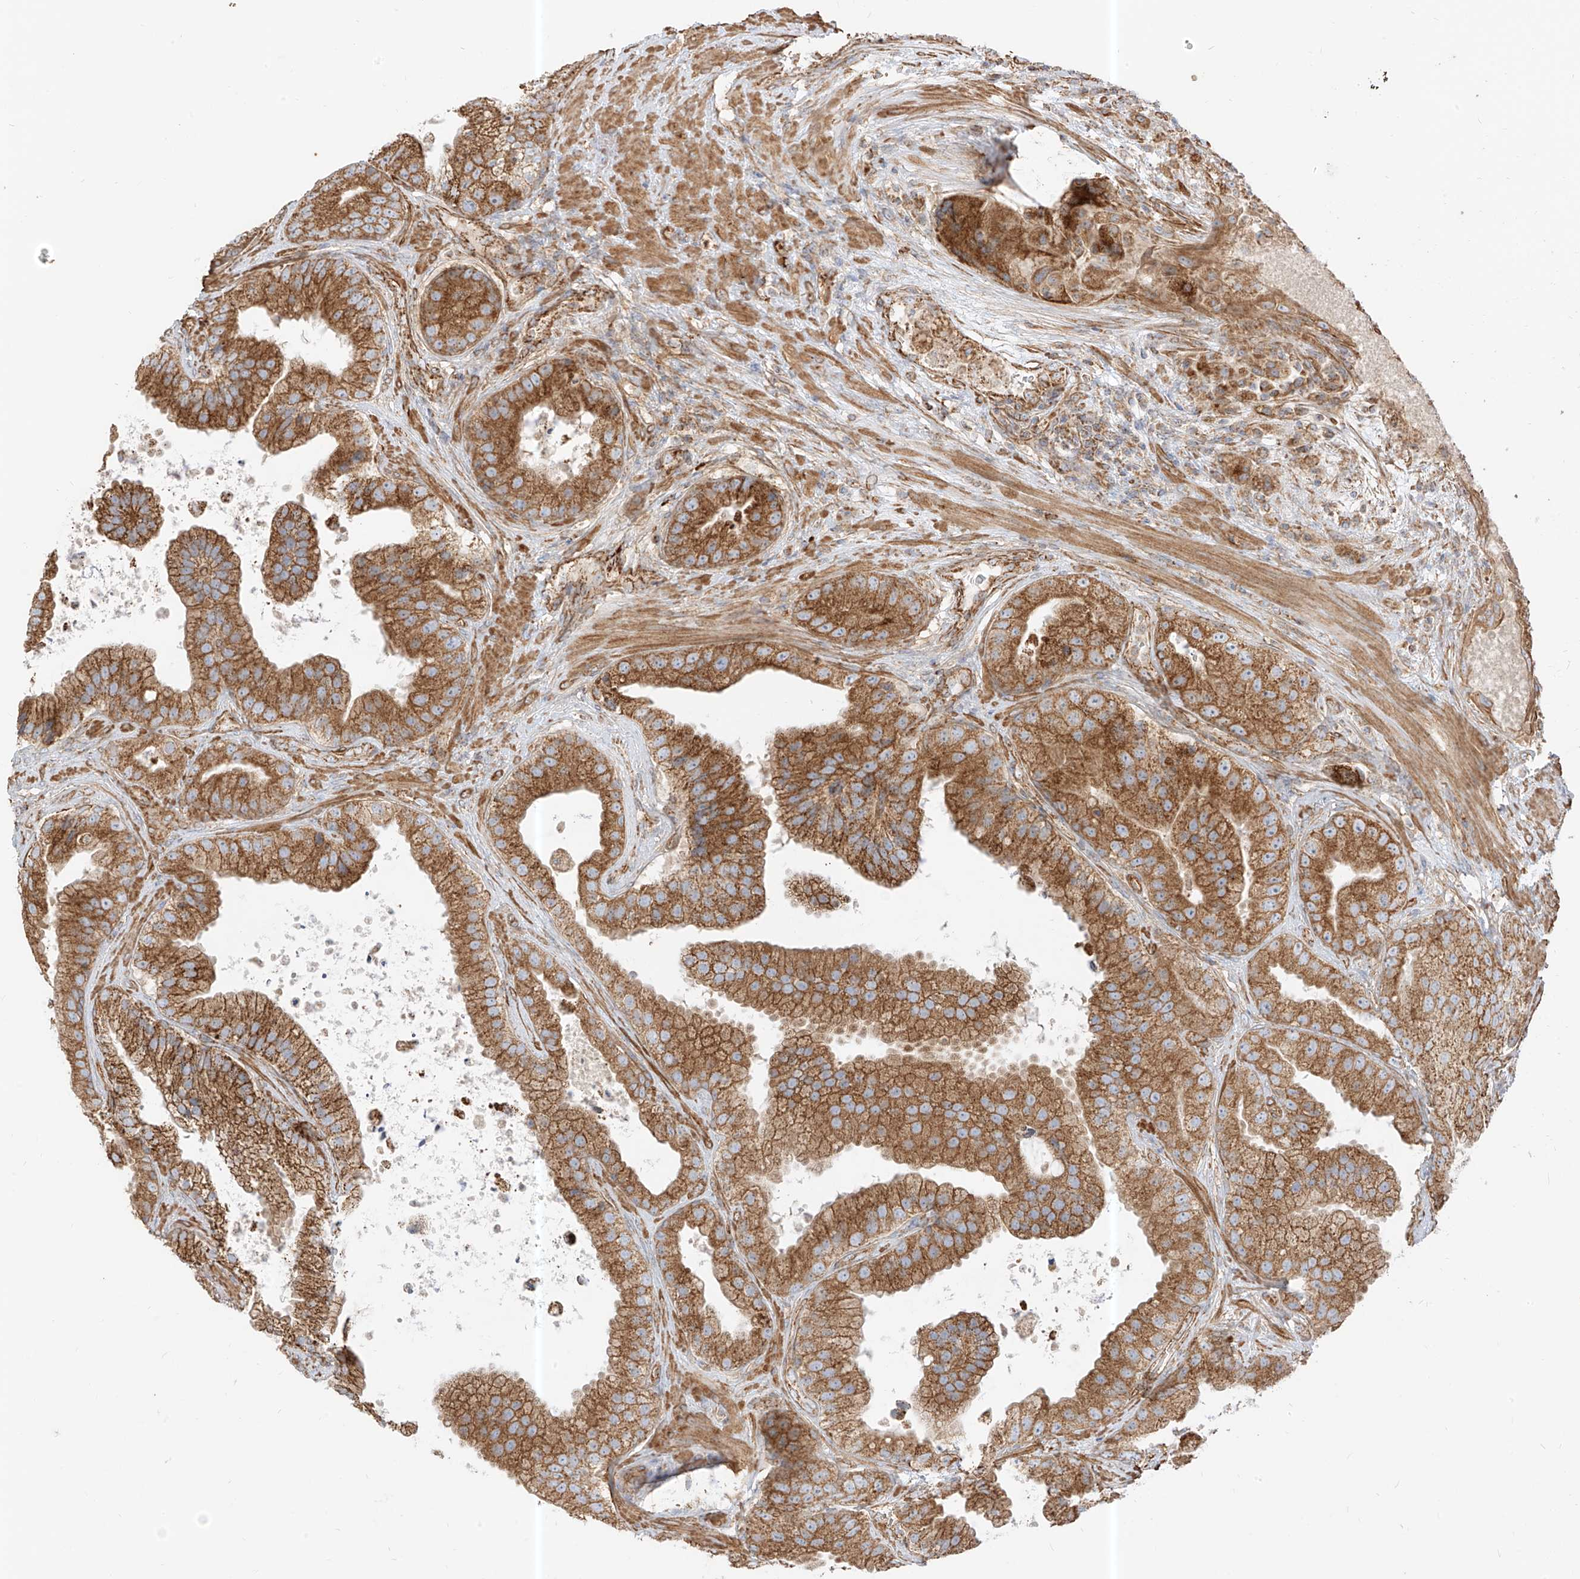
{"staining": {"intensity": "moderate", "quantity": ">75%", "location": "cytoplasmic/membranous"}, "tissue": "prostate cancer", "cell_type": "Tumor cells", "image_type": "cancer", "snomed": [{"axis": "morphology", "description": "Adenocarcinoma, High grade"}, {"axis": "topography", "description": "Prostate"}], "caption": "This is an image of immunohistochemistry (IHC) staining of prostate cancer, which shows moderate expression in the cytoplasmic/membranous of tumor cells.", "gene": "PLCL1", "patient": {"sex": "male", "age": 70}}